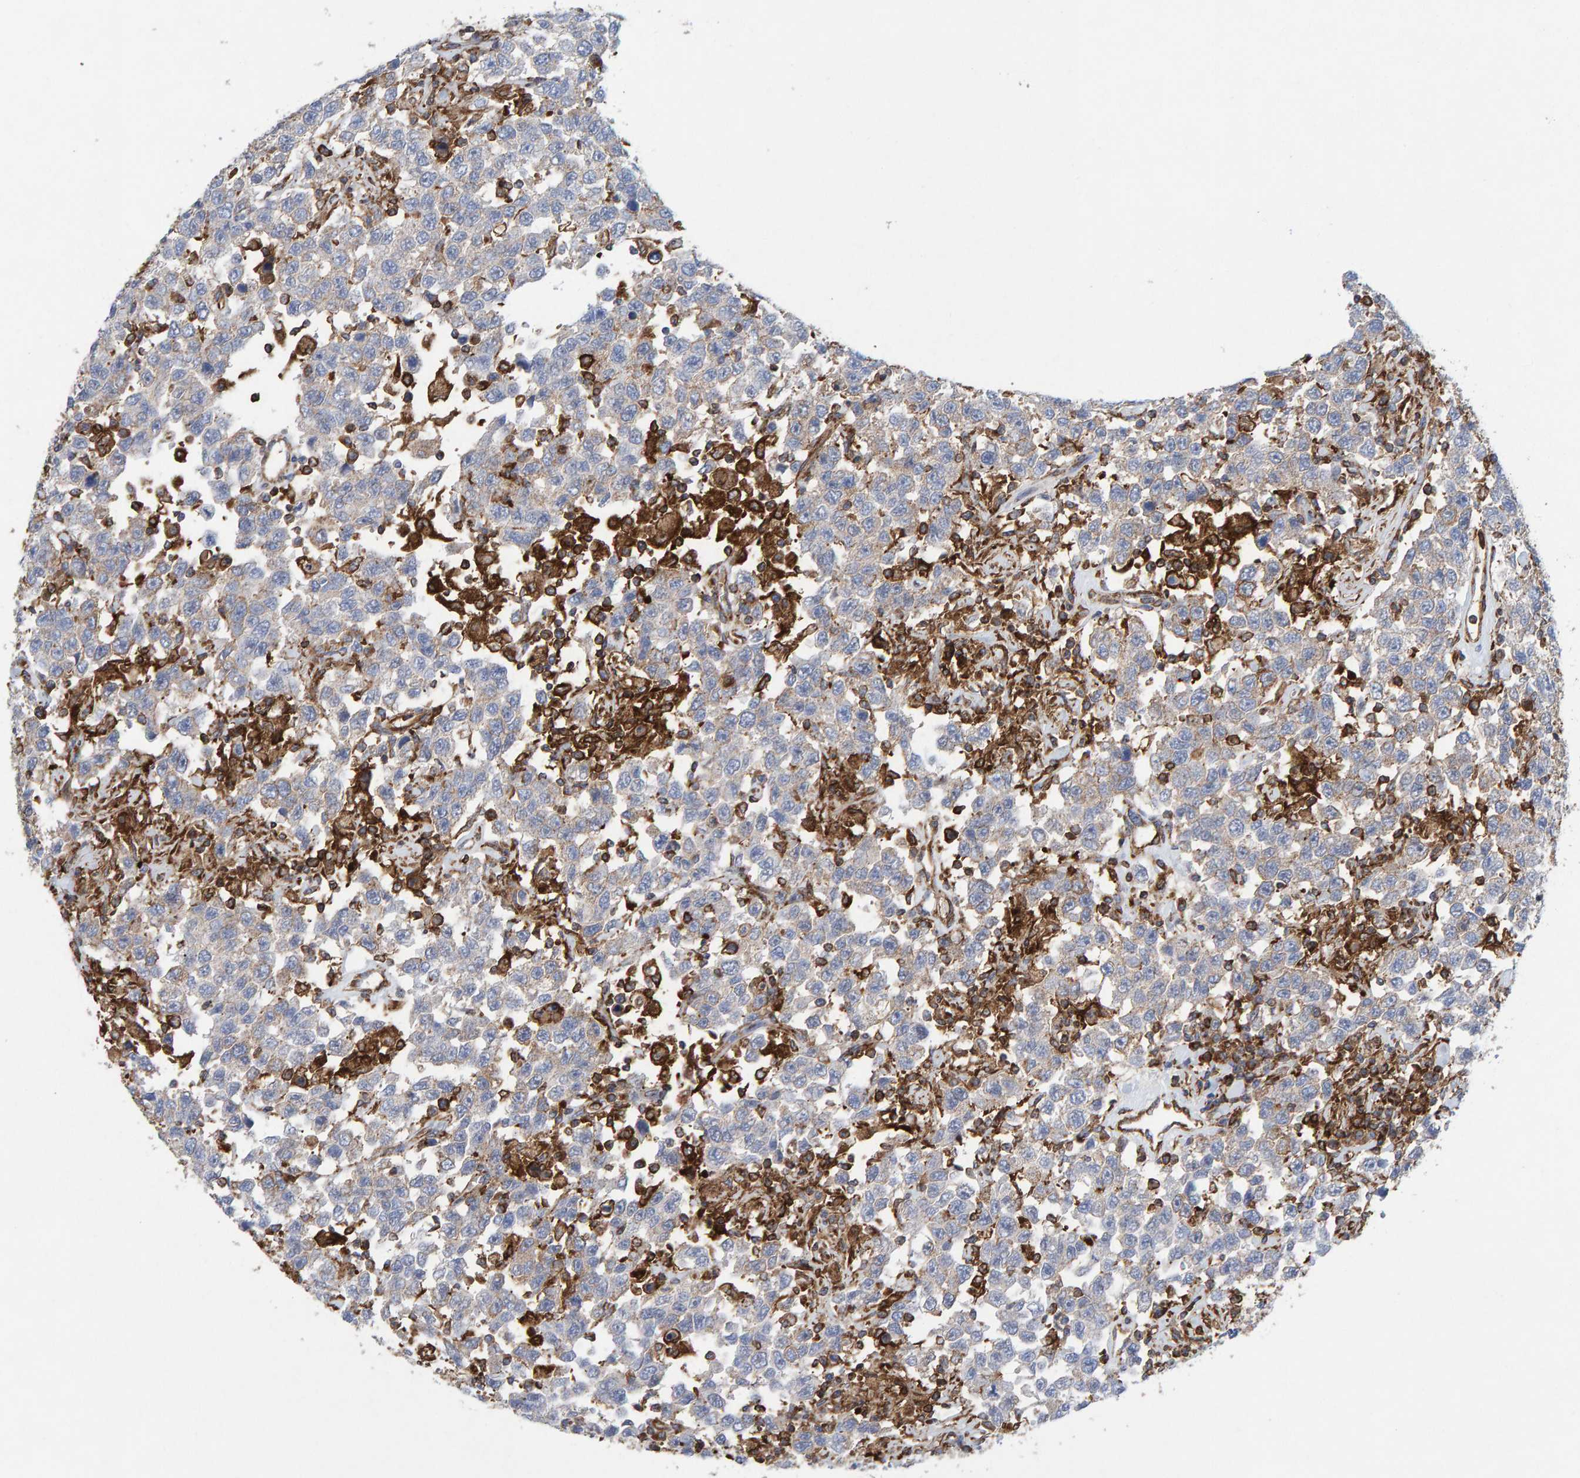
{"staining": {"intensity": "weak", "quantity": "<25%", "location": "cytoplasmic/membranous"}, "tissue": "testis cancer", "cell_type": "Tumor cells", "image_type": "cancer", "snomed": [{"axis": "morphology", "description": "Seminoma, NOS"}, {"axis": "topography", "description": "Testis"}], "caption": "The image displays no significant staining in tumor cells of seminoma (testis).", "gene": "MVP", "patient": {"sex": "male", "age": 41}}